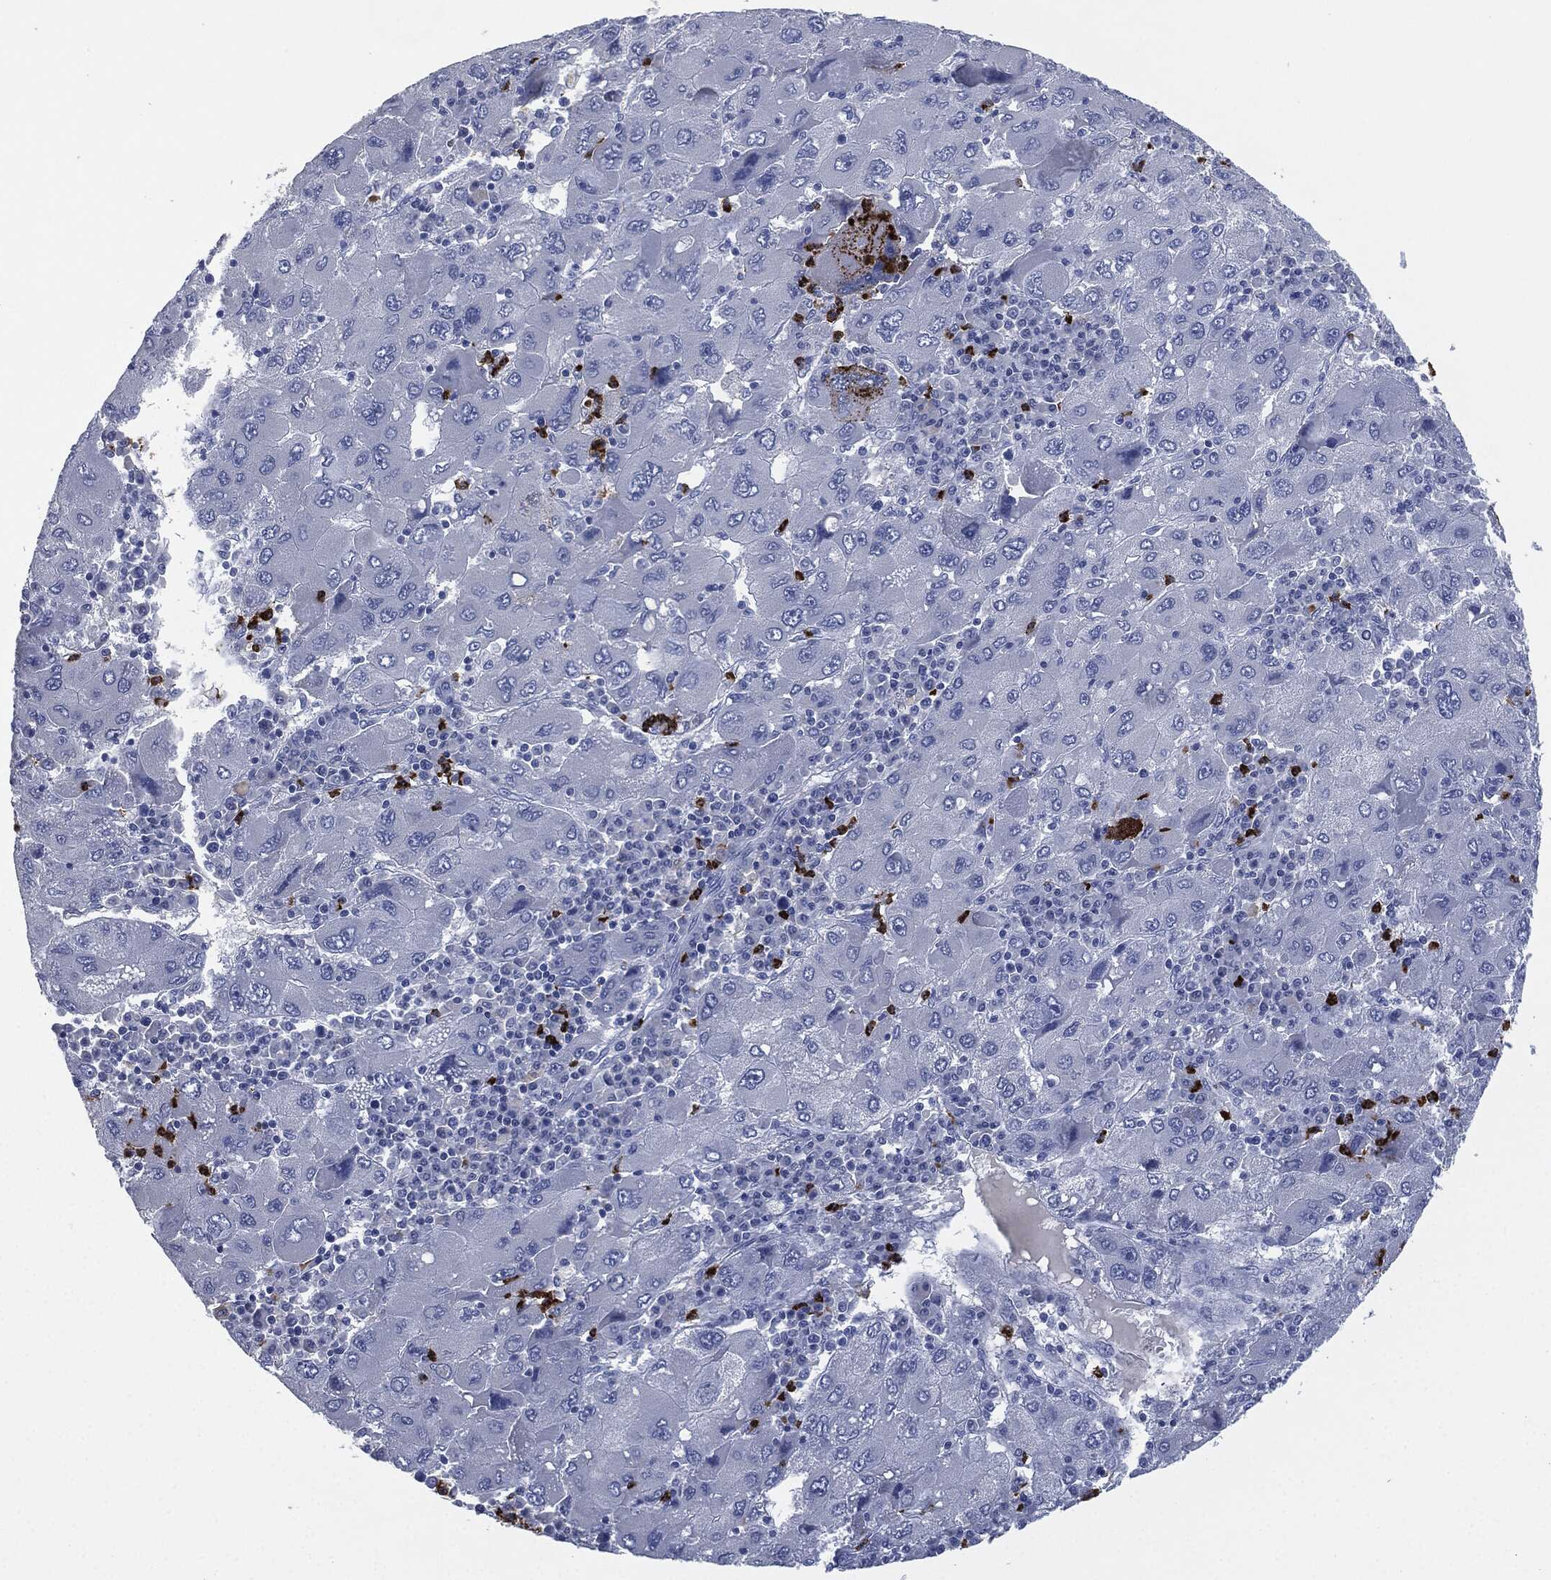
{"staining": {"intensity": "negative", "quantity": "none", "location": "none"}, "tissue": "liver cancer", "cell_type": "Tumor cells", "image_type": "cancer", "snomed": [{"axis": "morphology", "description": "Carcinoma, Hepatocellular, NOS"}, {"axis": "topography", "description": "Liver"}], "caption": "Liver cancer (hepatocellular carcinoma) stained for a protein using immunohistochemistry (IHC) exhibits no staining tumor cells.", "gene": "CEACAM8", "patient": {"sex": "male", "age": 75}}